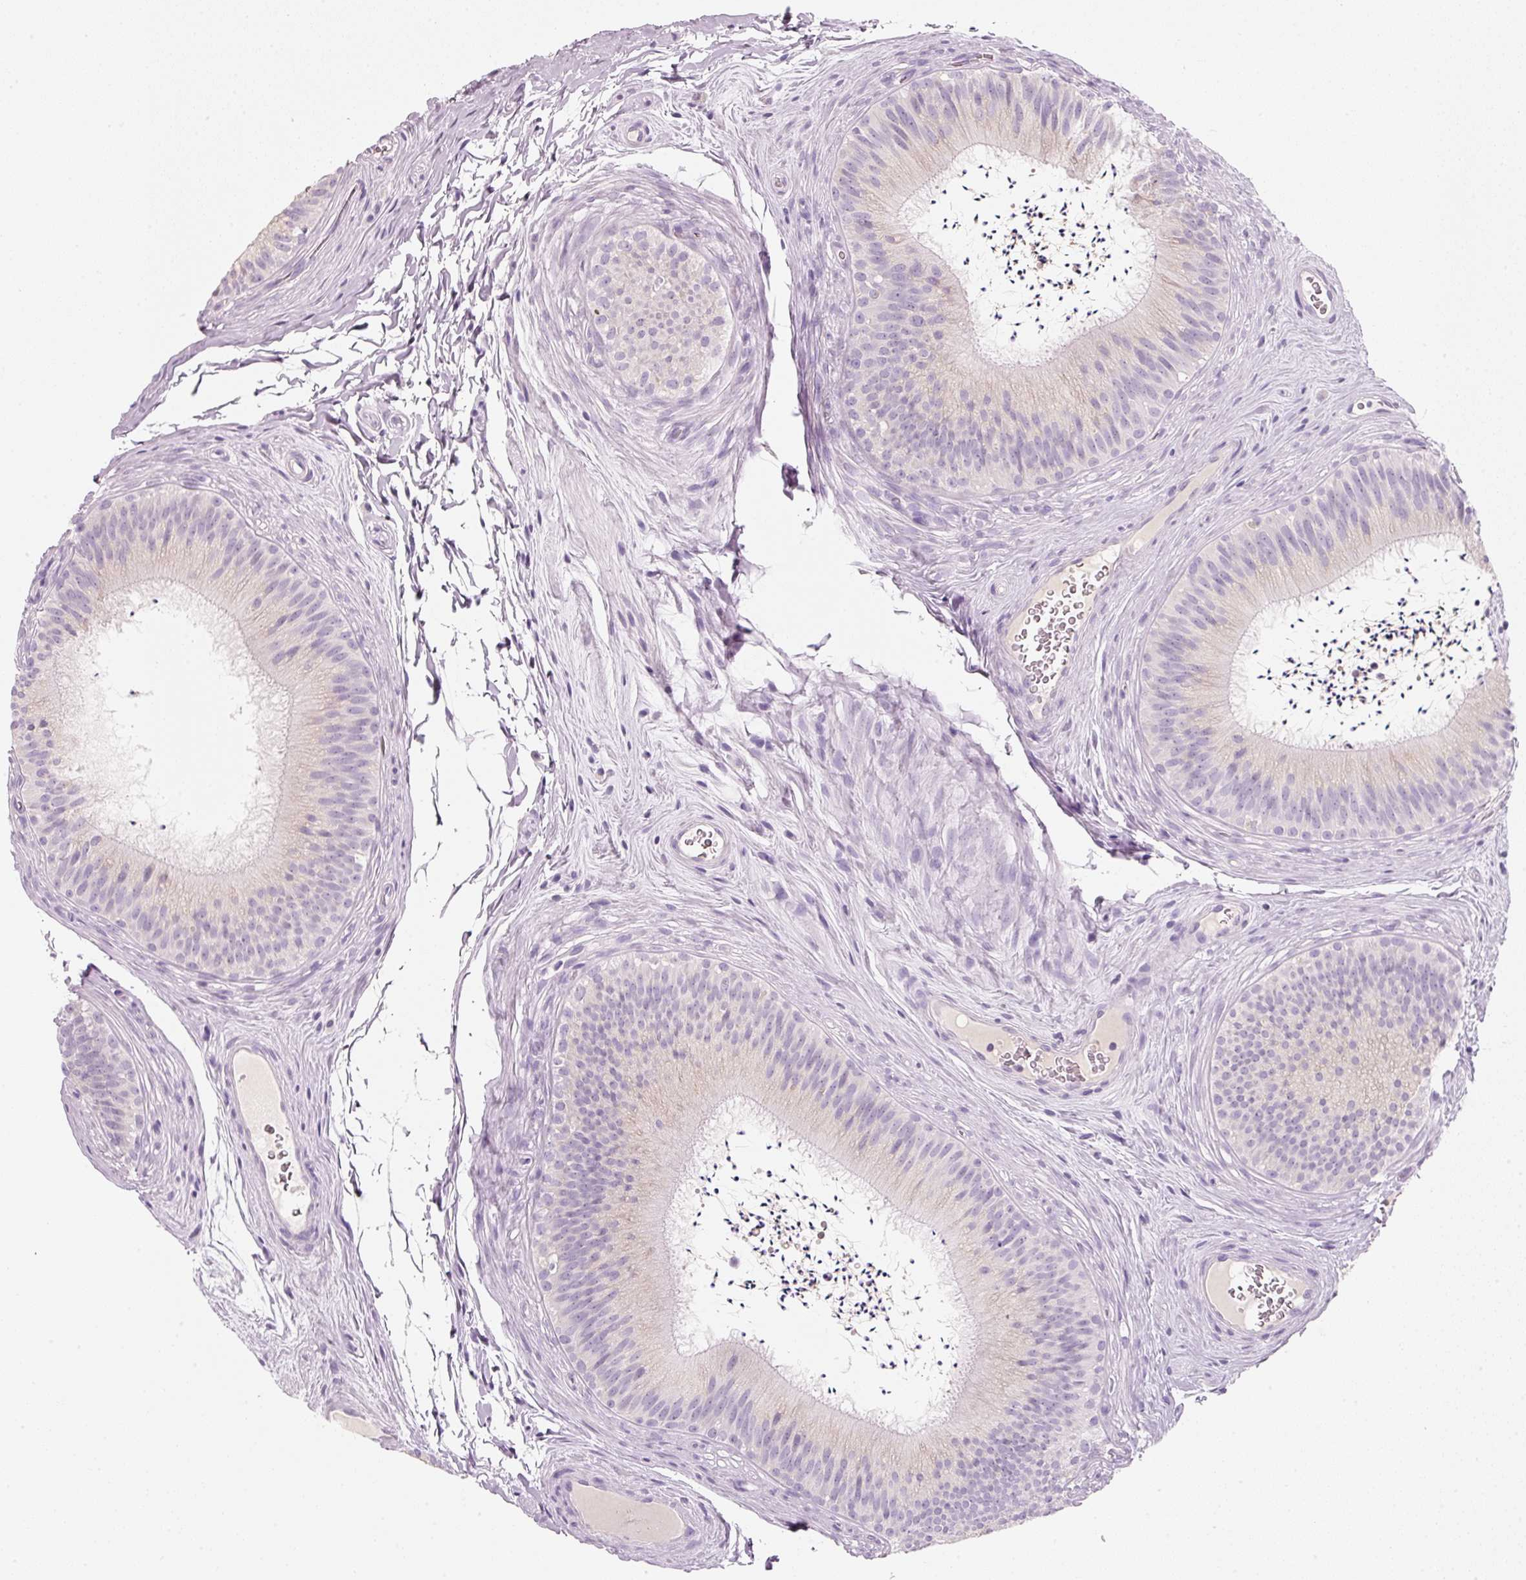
{"staining": {"intensity": "negative", "quantity": "none", "location": "none"}, "tissue": "epididymis", "cell_type": "Glandular cells", "image_type": "normal", "snomed": [{"axis": "morphology", "description": "Normal tissue, NOS"}, {"axis": "topography", "description": "Epididymis"}], "caption": "The immunohistochemistry histopathology image has no significant expression in glandular cells of epididymis.", "gene": "ENSG00000206549", "patient": {"sex": "male", "age": 24}}